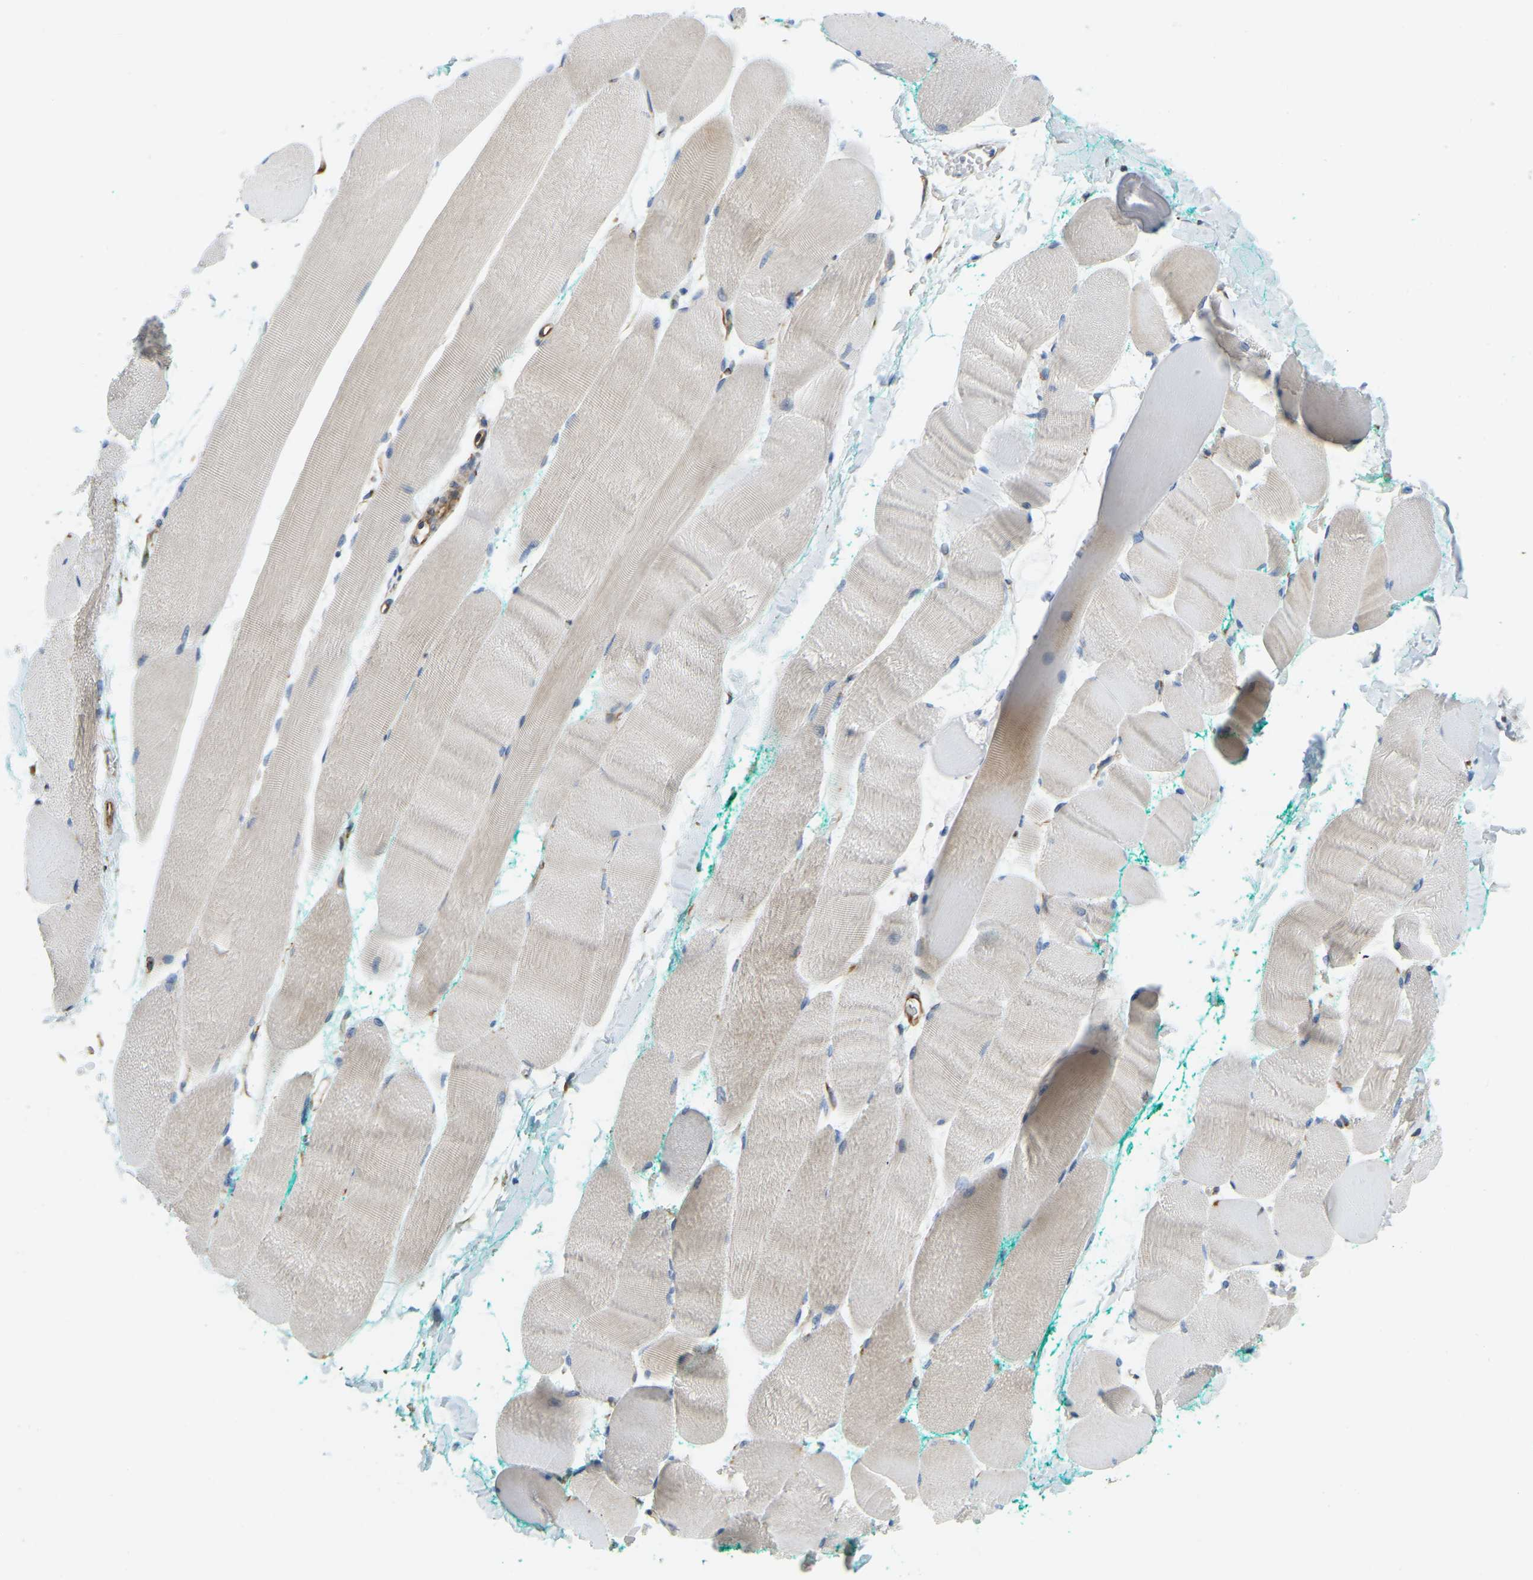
{"staining": {"intensity": "weak", "quantity": "<25%", "location": "cytoplasmic/membranous"}, "tissue": "skeletal muscle", "cell_type": "Myocytes", "image_type": "normal", "snomed": [{"axis": "morphology", "description": "Normal tissue, NOS"}, {"axis": "morphology", "description": "Squamous cell carcinoma, NOS"}, {"axis": "topography", "description": "Skeletal muscle"}], "caption": "Immunohistochemistry (IHC) histopathology image of benign skeletal muscle: human skeletal muscle stained with DAB displays no significant protein staining in myocytes. (DAB immunohistochemistry (IHC), high magnification).", "gene": "NME8", "patient": {"sex": "male", "age": 51}}